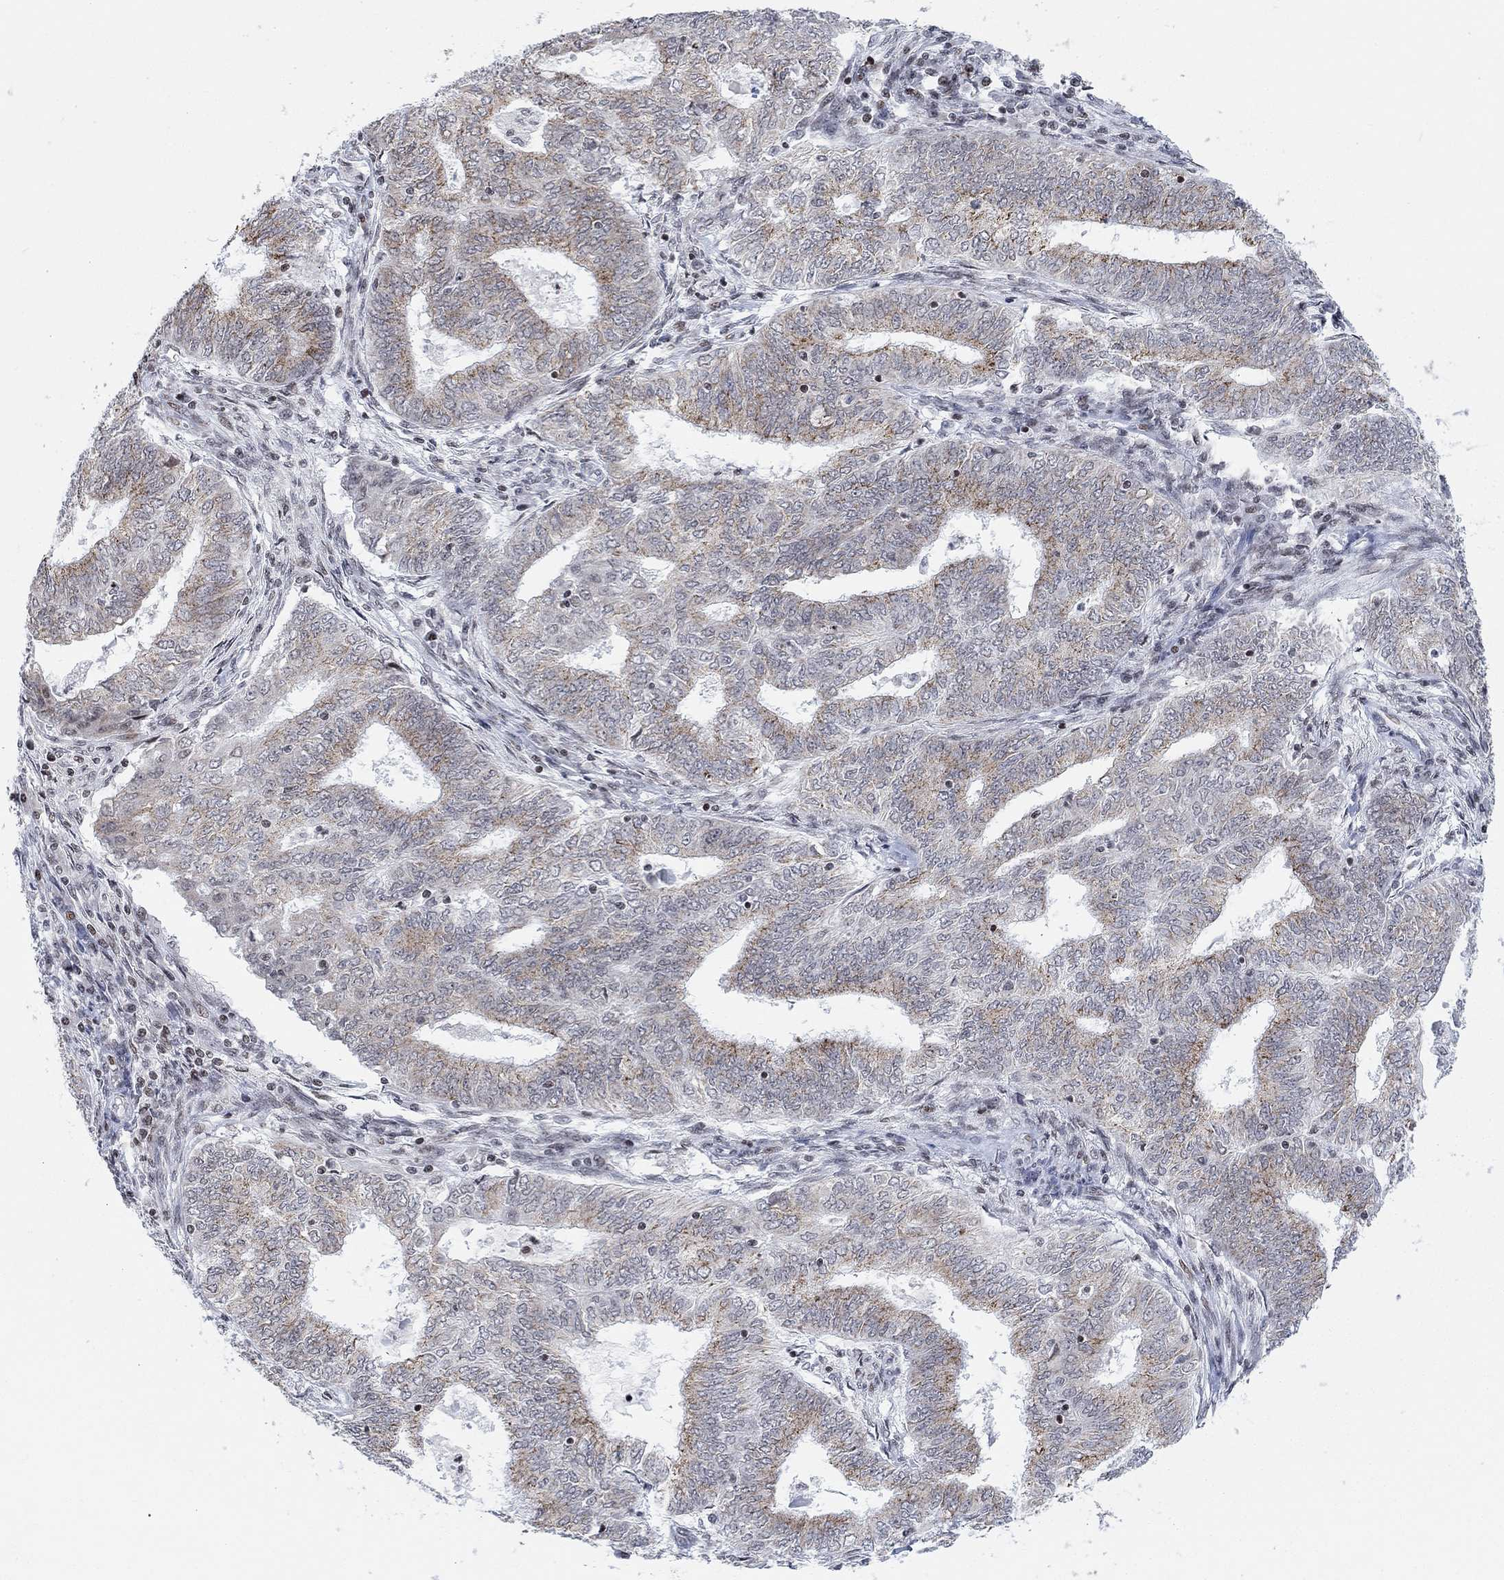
{"staining": {"intensity": "moderate", "quantity": "25%-75%", "location": "cytoplasmic/membranous"}, "tissue": "endometrial cancer", "cell_type": "Tumor cells", "image_type": "cancer", "snomed": [{"axis": "morphology", "description": "Adenocarcinoma, NOS"}, {"axis": "topography", "description": "Endometrium"}], "caption": "A high-resolution histopathology image shows immunohistochemistry staining of endometrial adenocarcinoma, which exhibits moderate cytoplasmic/membranous positivity in about 25%-75% of tumor cells.", "gene": "ABHD14A", "patient": {"sex": "female", "age": 62}}